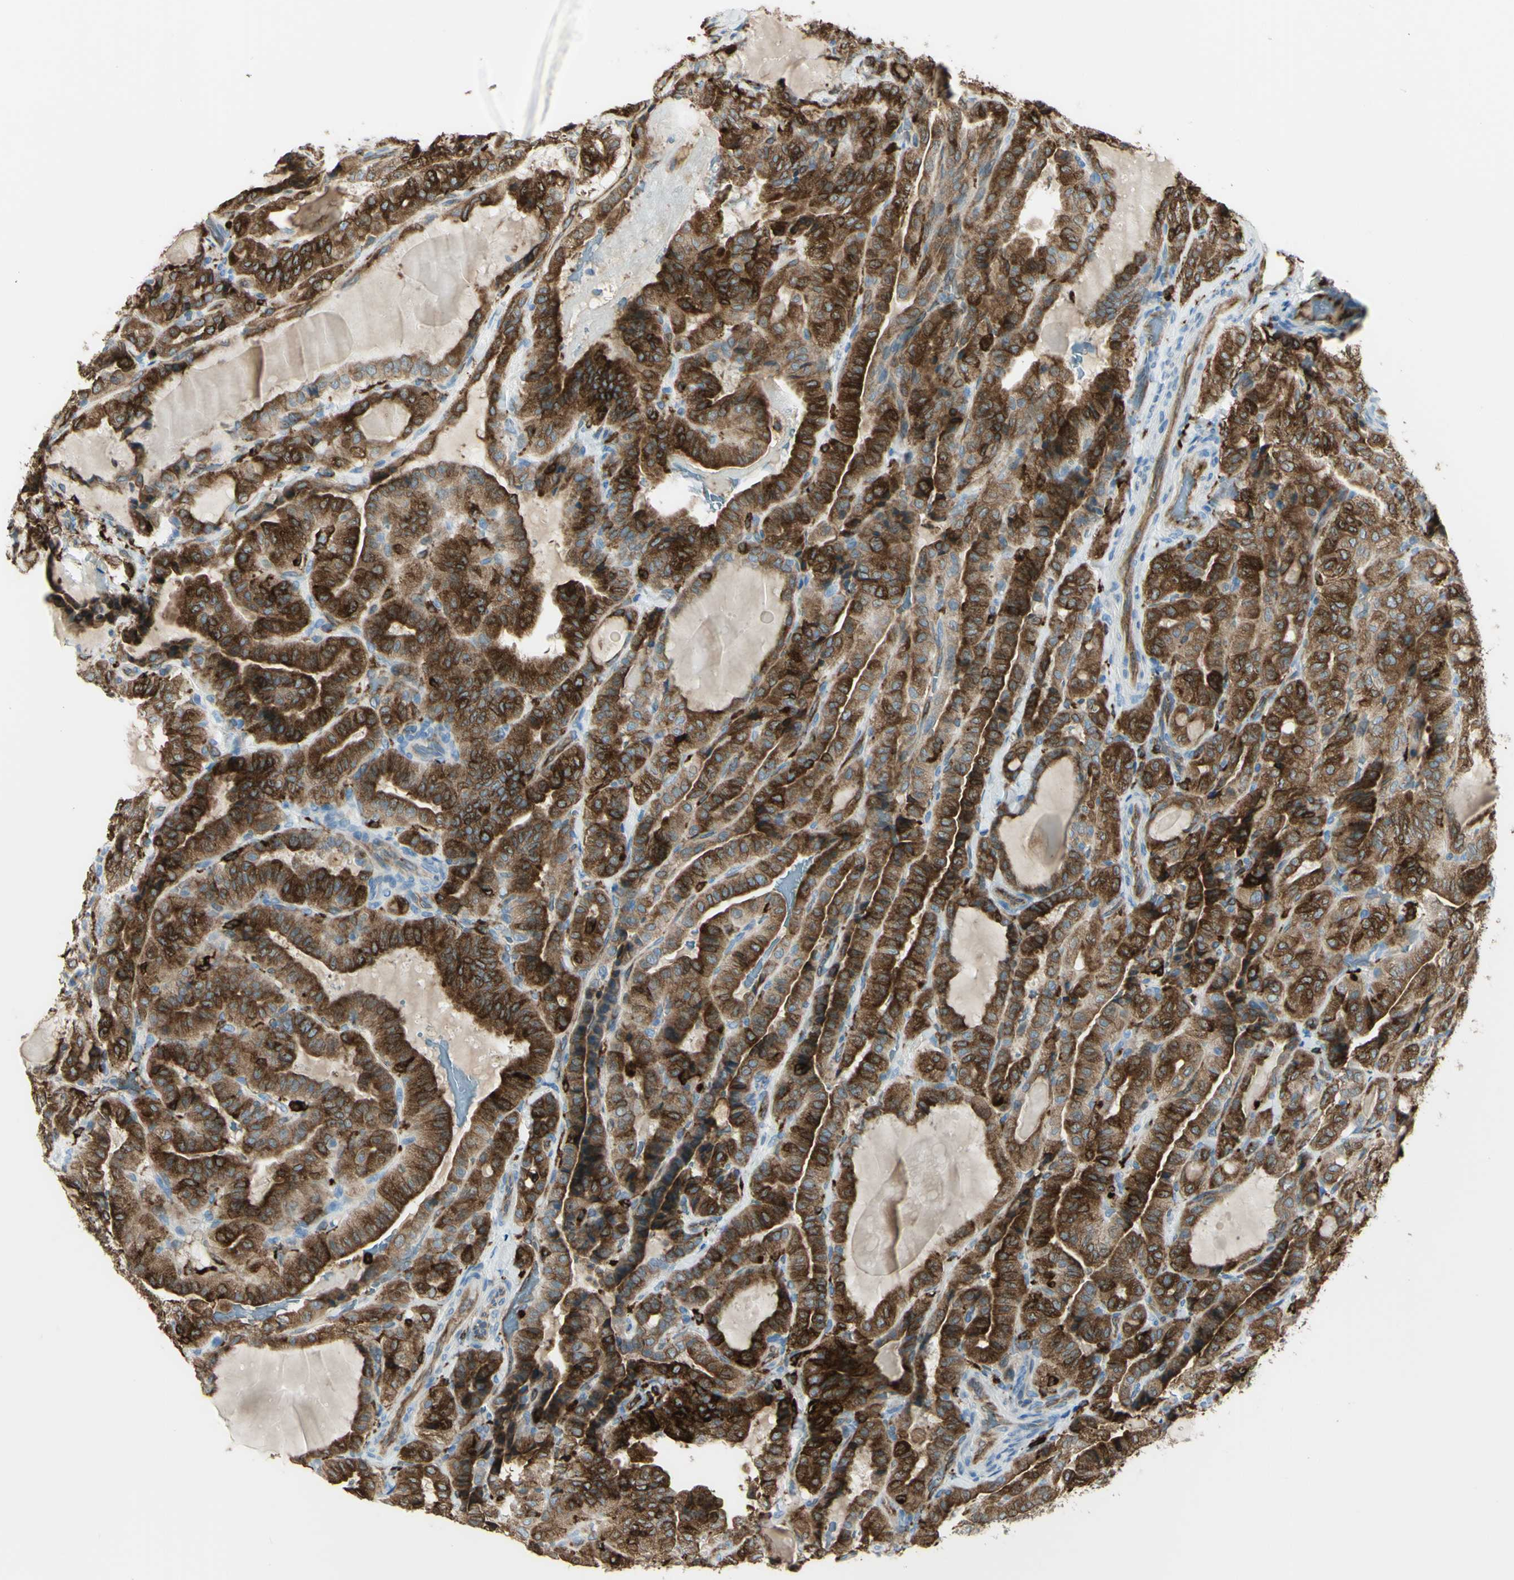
{"staining": {"intensity": "strong", "quantity": ">75%", "location": "cytoplasmic/membranous"}, "tissue": "thyroid cancer", "cell_type": "Tumor cells", "image_type": "cancer", "snomed": [{"axis": "morphology", "description": "Papillary adenocarcinoma, NOS"}, {"axis": "topography", "description": "Thyroid gland"}], "caption": "Papillary adenocarcinoma (thyroid) stained for a protein (brown) exhibits strong cytoplasmic/membranous positive positivity in about >75% of tumor cells.", "gene": "CD74", "patient": {"sex": "male", "age": 77}}